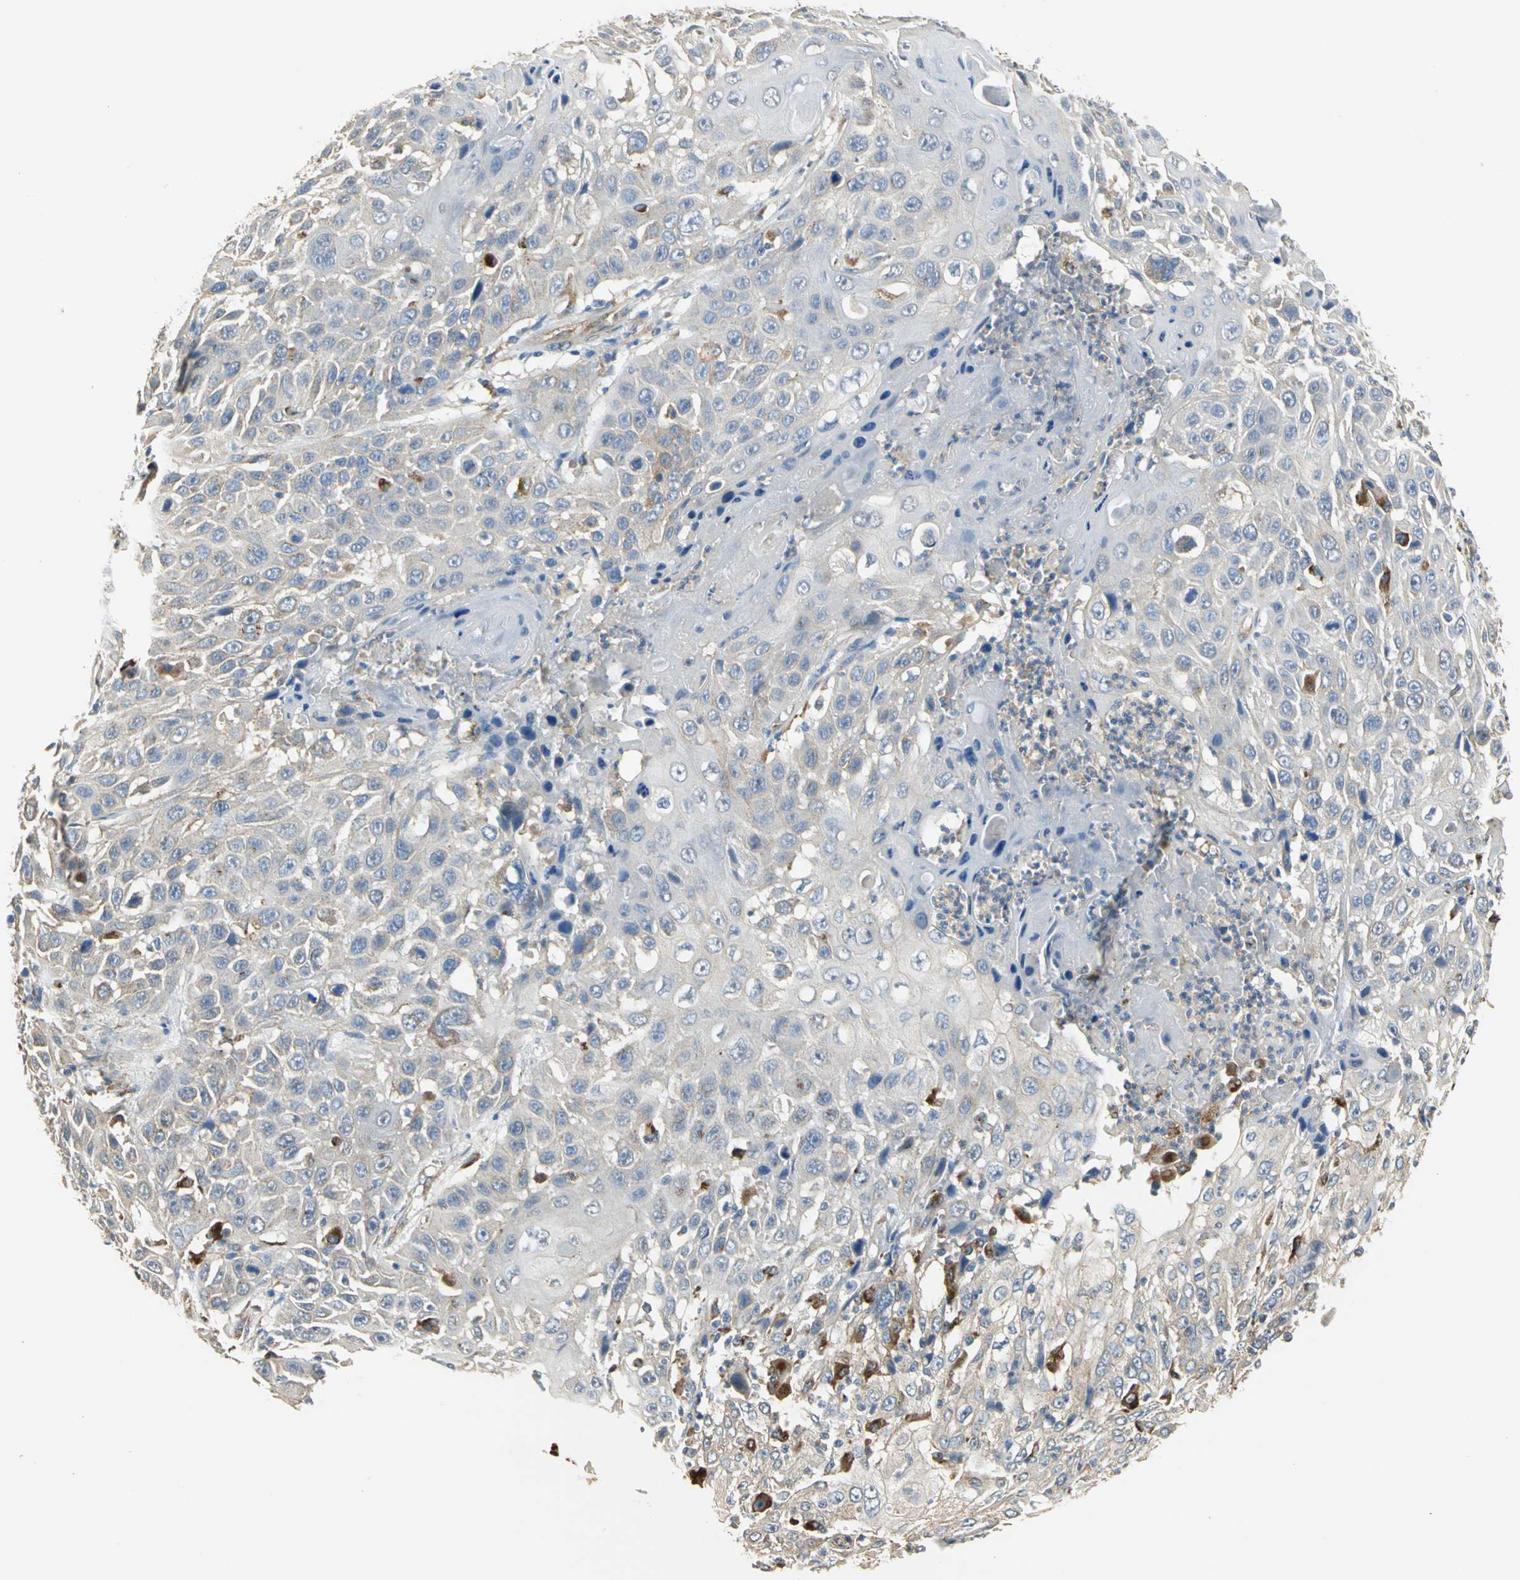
{"staining": {"intensity": "negative", "quantity": "none", "location": "none"}, "tissue": "cervical cancer", "cell_type": "Tumor cells", "image_type": "cancer", "snomed": [{"axis": "morphology", "description": "Squamous cell carcinoma, NOS"}, {"axis": "topography", "description": "Cervix"}], "caption": "The immunohistochemistry (IHC) image has no significant staining in tumor cells of cervical cancer tissue.", "gene": "DIAPH2", "patient": {"sex": "female", "age": 39}}